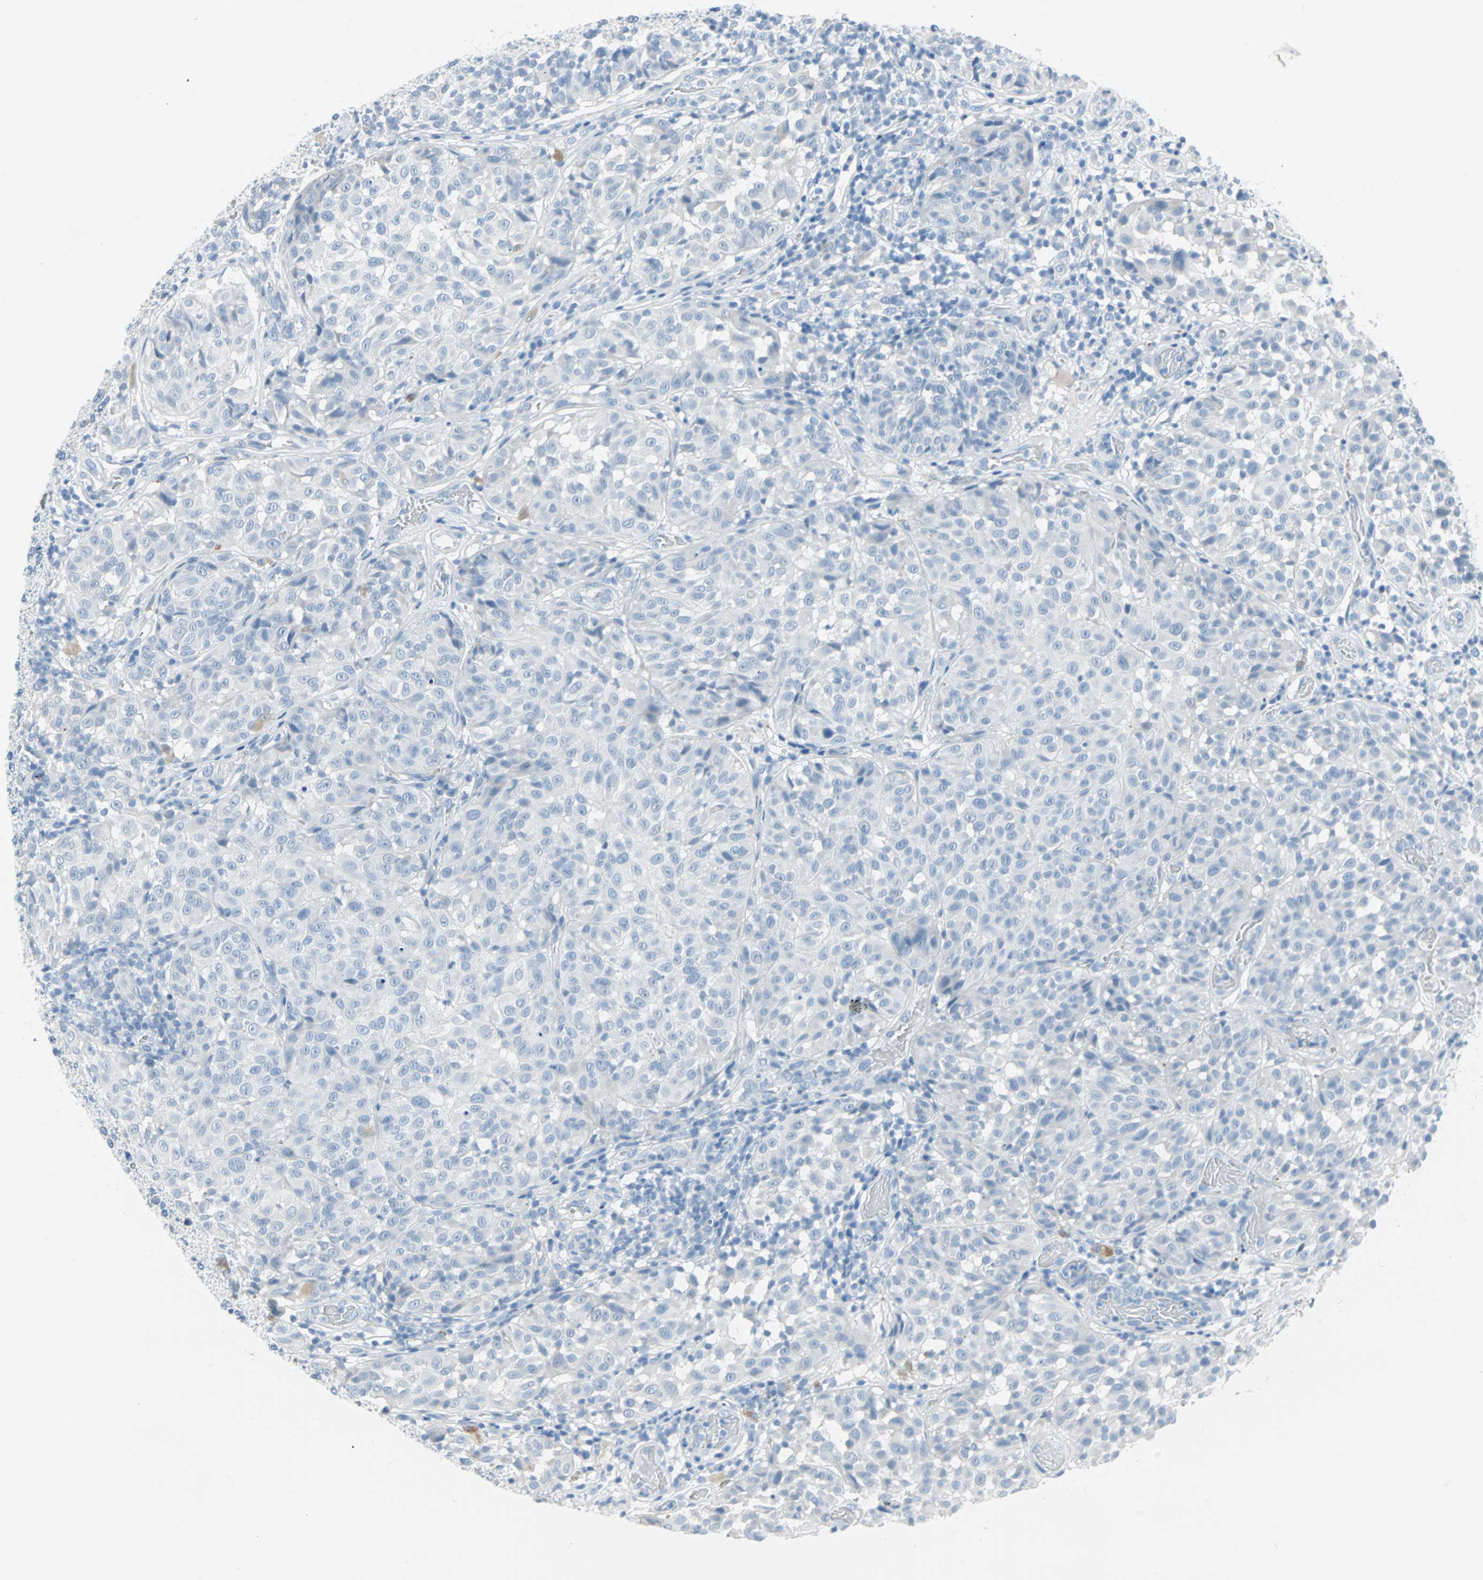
{"staining": {"intensity": "negative", "quantity": "none", "location": "none"}, "tissue": "melanoma", "cell_type": "Tumor cells", "image_type": "cancer", "snomed": [{"axis": "morphology", "description": "Malignant melanoma, NOS"}, {"axis": "topography", "description": "Skin"}], "caption": "DAB (3,3'-diaminobenzidine) immunohistochemical staining of human malignant melanoma reveals no significant positivity in tumor cells.", "gene": "STX1A", "patient": {"sex": "female", "age": 46}}